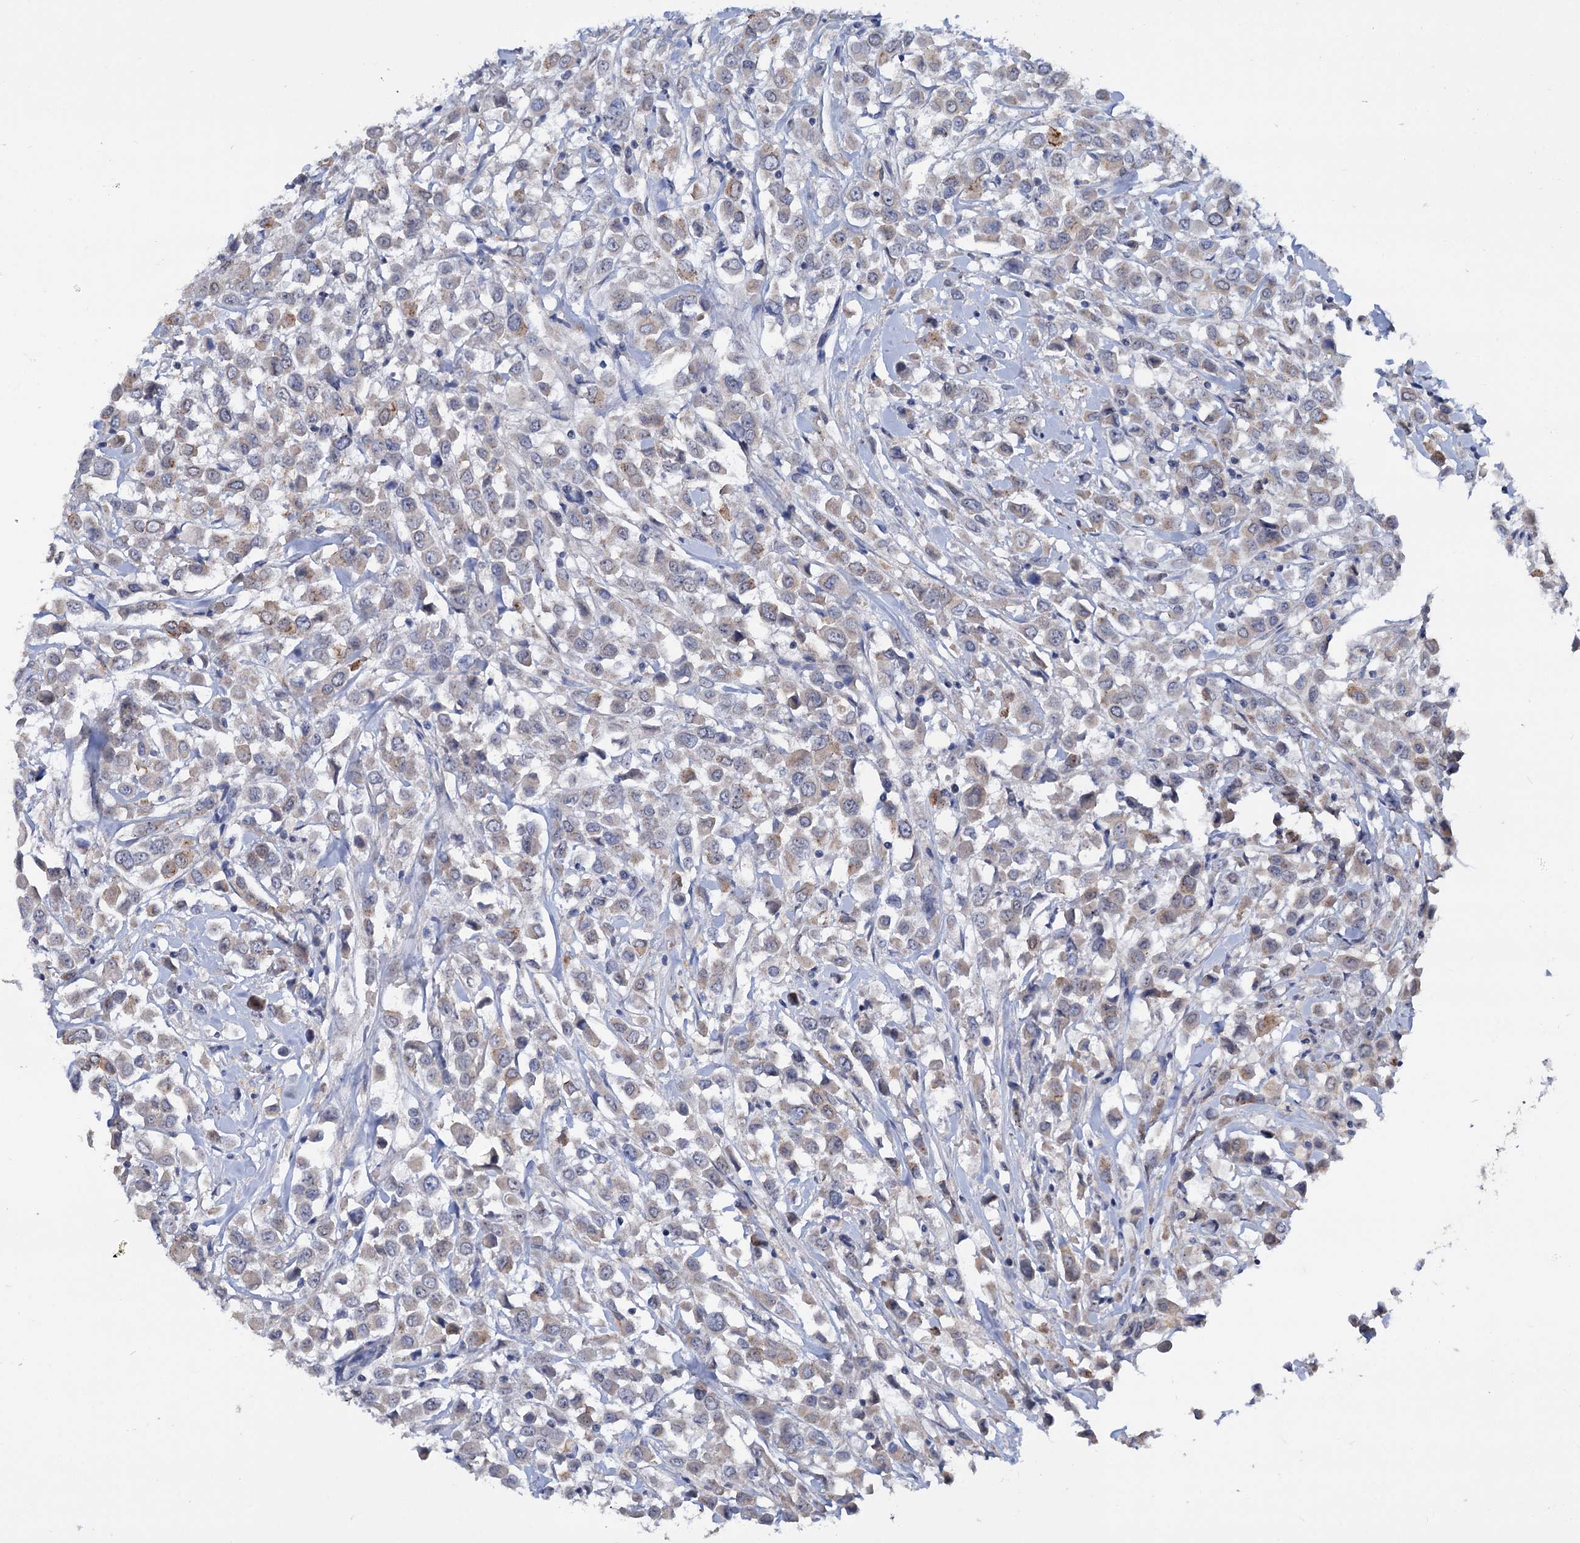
{"staining": {"intensity": "moderate", "quantity": "25%-75%", "location": "cytoplasmic/membranous"}, "tissue": "breast cancer", "cell_type": "Tumor cells", "image_type": "cancer", "snomed": [{"axis": "morphology", "description": "Duct carcinoma"}, {"axis": "topography", "description": "Breast"}], "caption": "Approximately 25%-75% of tumor cells in human invasive ductal carcinoma (breast) show moderate cytoplasmic/membranous protein positivity as visualized by brown immunohistochemical staining.", "gene": "MID1IP1", "patient": {"sex": "female", "age": 61}}